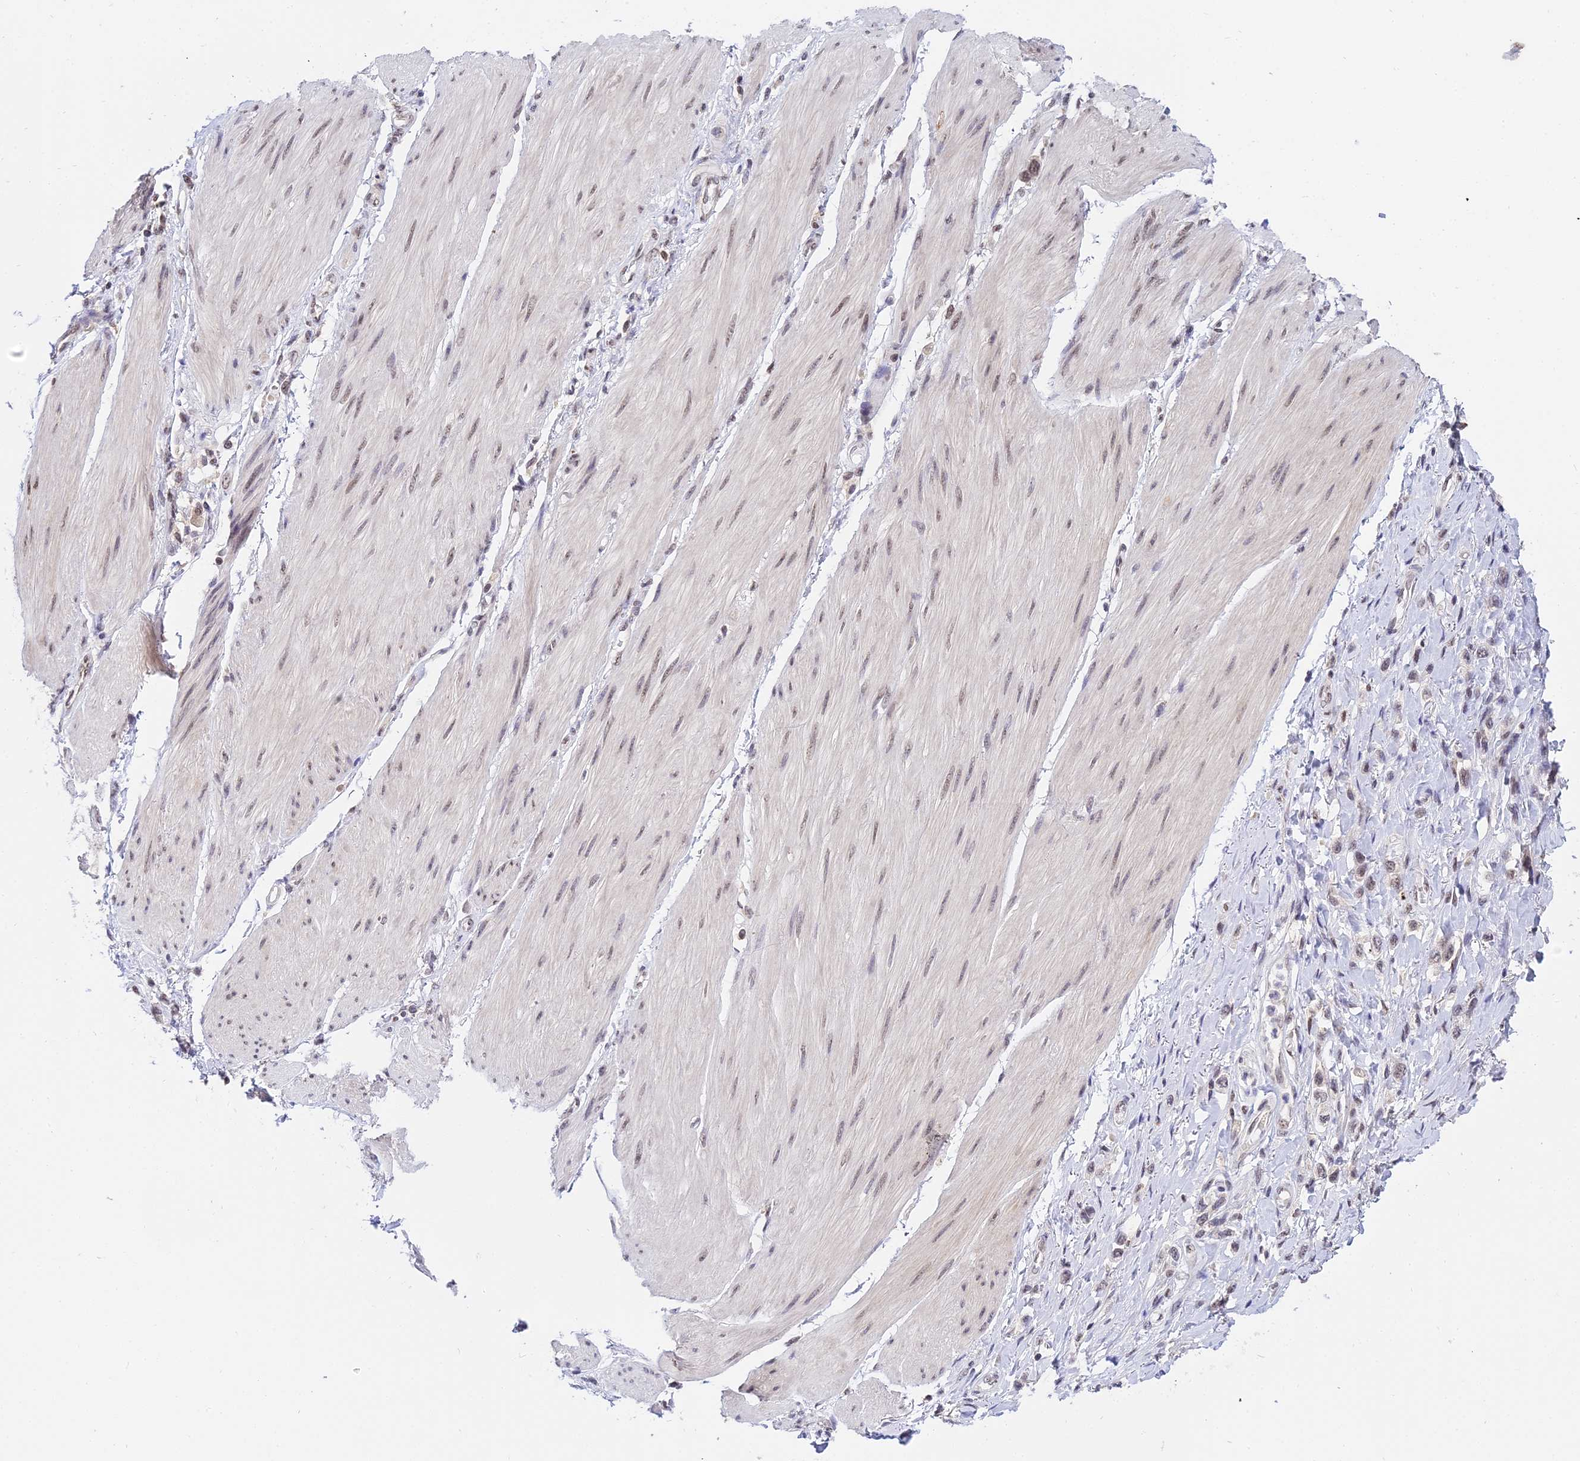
{"staining": {"intensity": "moderate", "quantity": "25%-75%", "location": "nuclear"}, "tissue": "stomach cancer", "cell_type": "Tumor cells", "image_type": "cancer", "snomed": [{"axis": "morphology", "description": "Adenocarcinoma, NOS"}, {"axis": "topography", "description": "Stomach"}], "caption": "A brown stain labels moderate nuclear staining of a protein in adenocarcinoma (stomach) tumor cells.", "gene": "EXOSC3", "patient": {"sex": "female", "age": 65}}